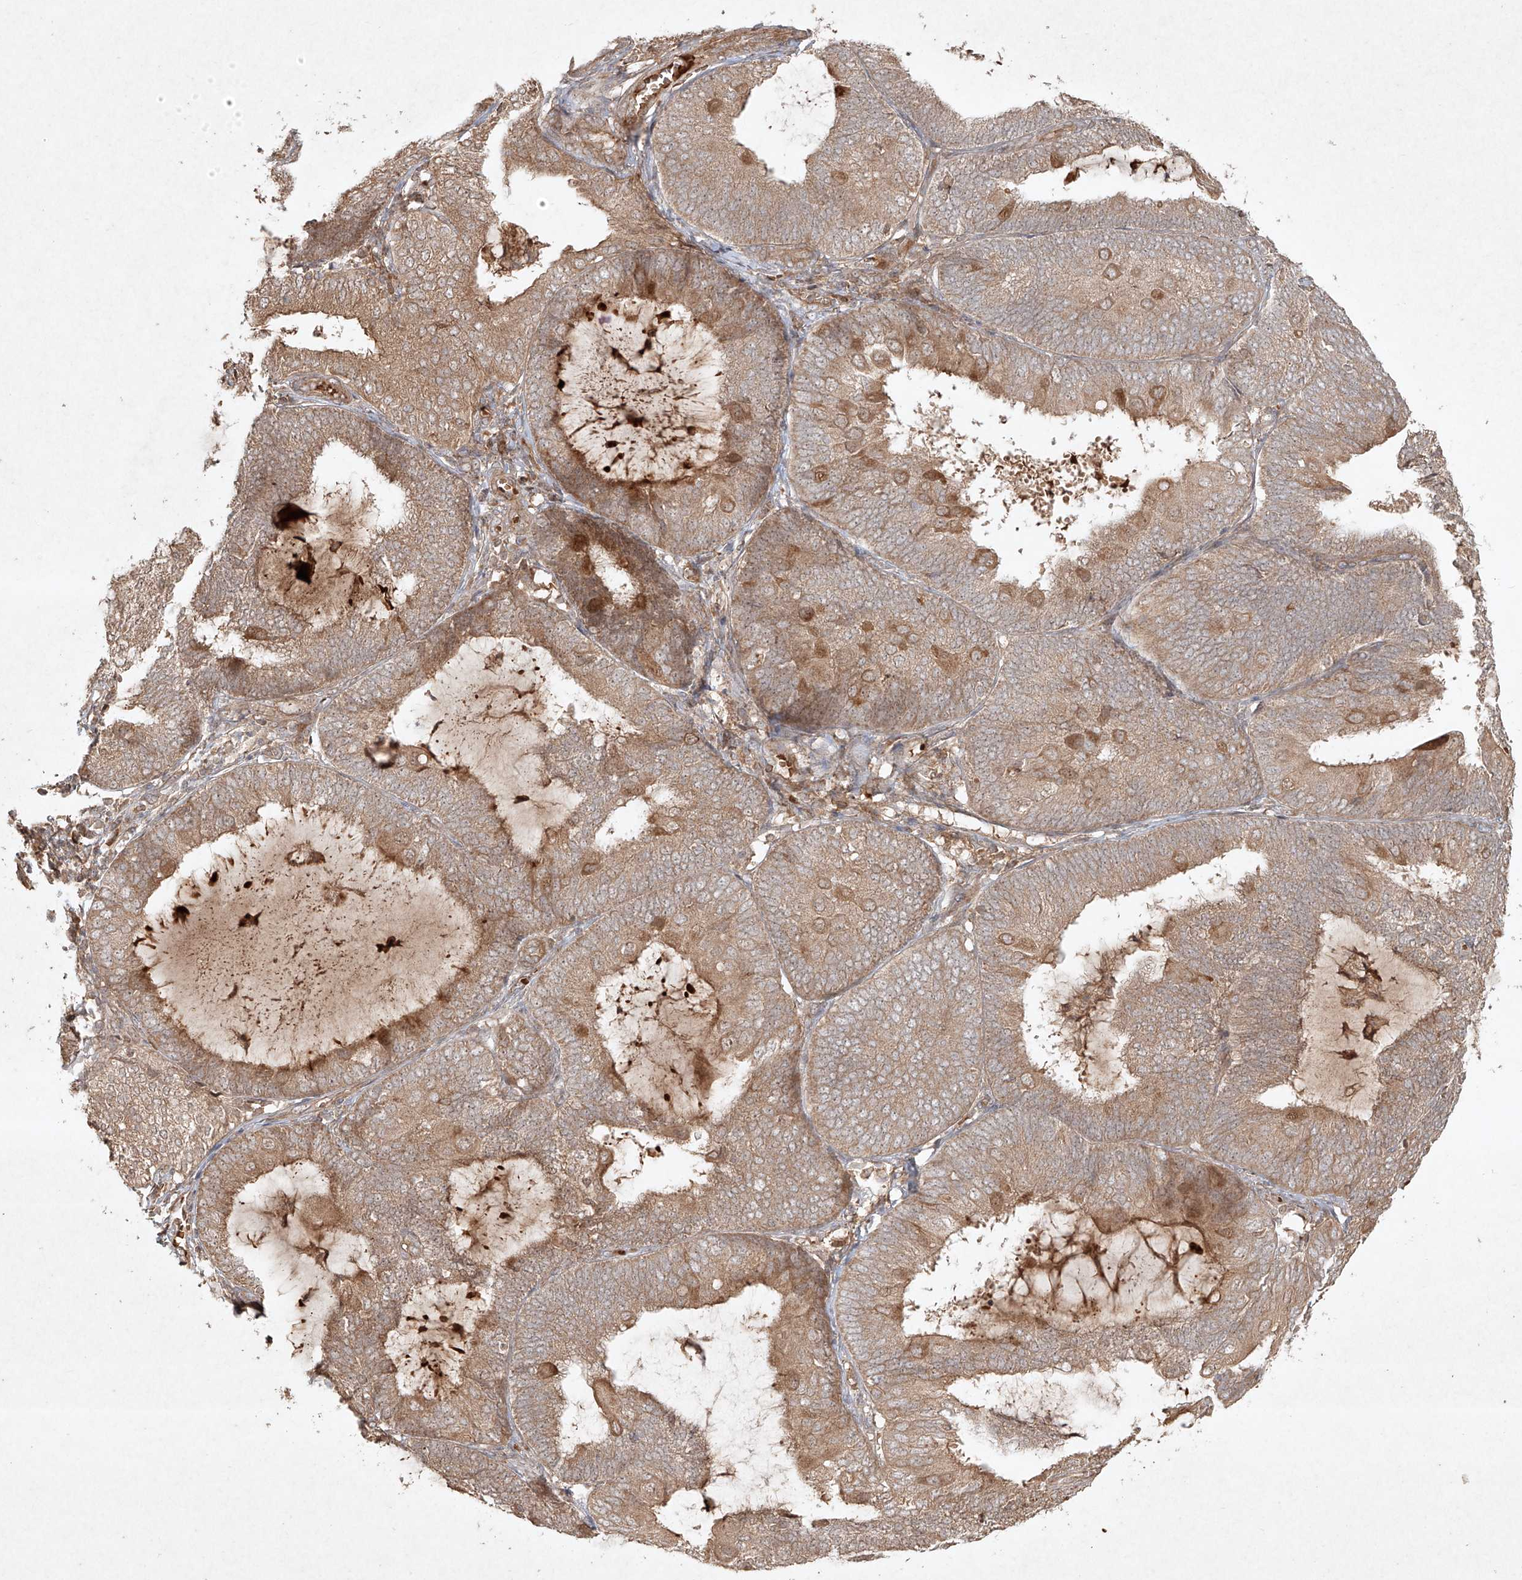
{"staining": {"intensity": "moderate", "quantity": ">75%", "location": "cytoplasmic/membranous"}, "tissue": "endometrial cancer", "cell_type": "Tumor cells", "image_type": "cancer", "snomed": [{"axis": "morphology", "description": "Adenocarcinoma, NOS"}, {"axis": "topography", "description": "Endometrium"}], "caption": "Immunohistochemistry staining of endometrial cancer (adenocarcinoma), which demonstrates medium levels of moderate cytoplasmic/membranous staining in about >75% of tumor cells indicating moderate cytoplasmic/membranous protein staining. The staining was performed using DAB (3,3'-diaminobenzidine) (brown) for protein detection and nuclei were counterstained in hematoxylin (blue).", "gene": "CYYR1", "patient": {"sex": "female", "age": 81}}